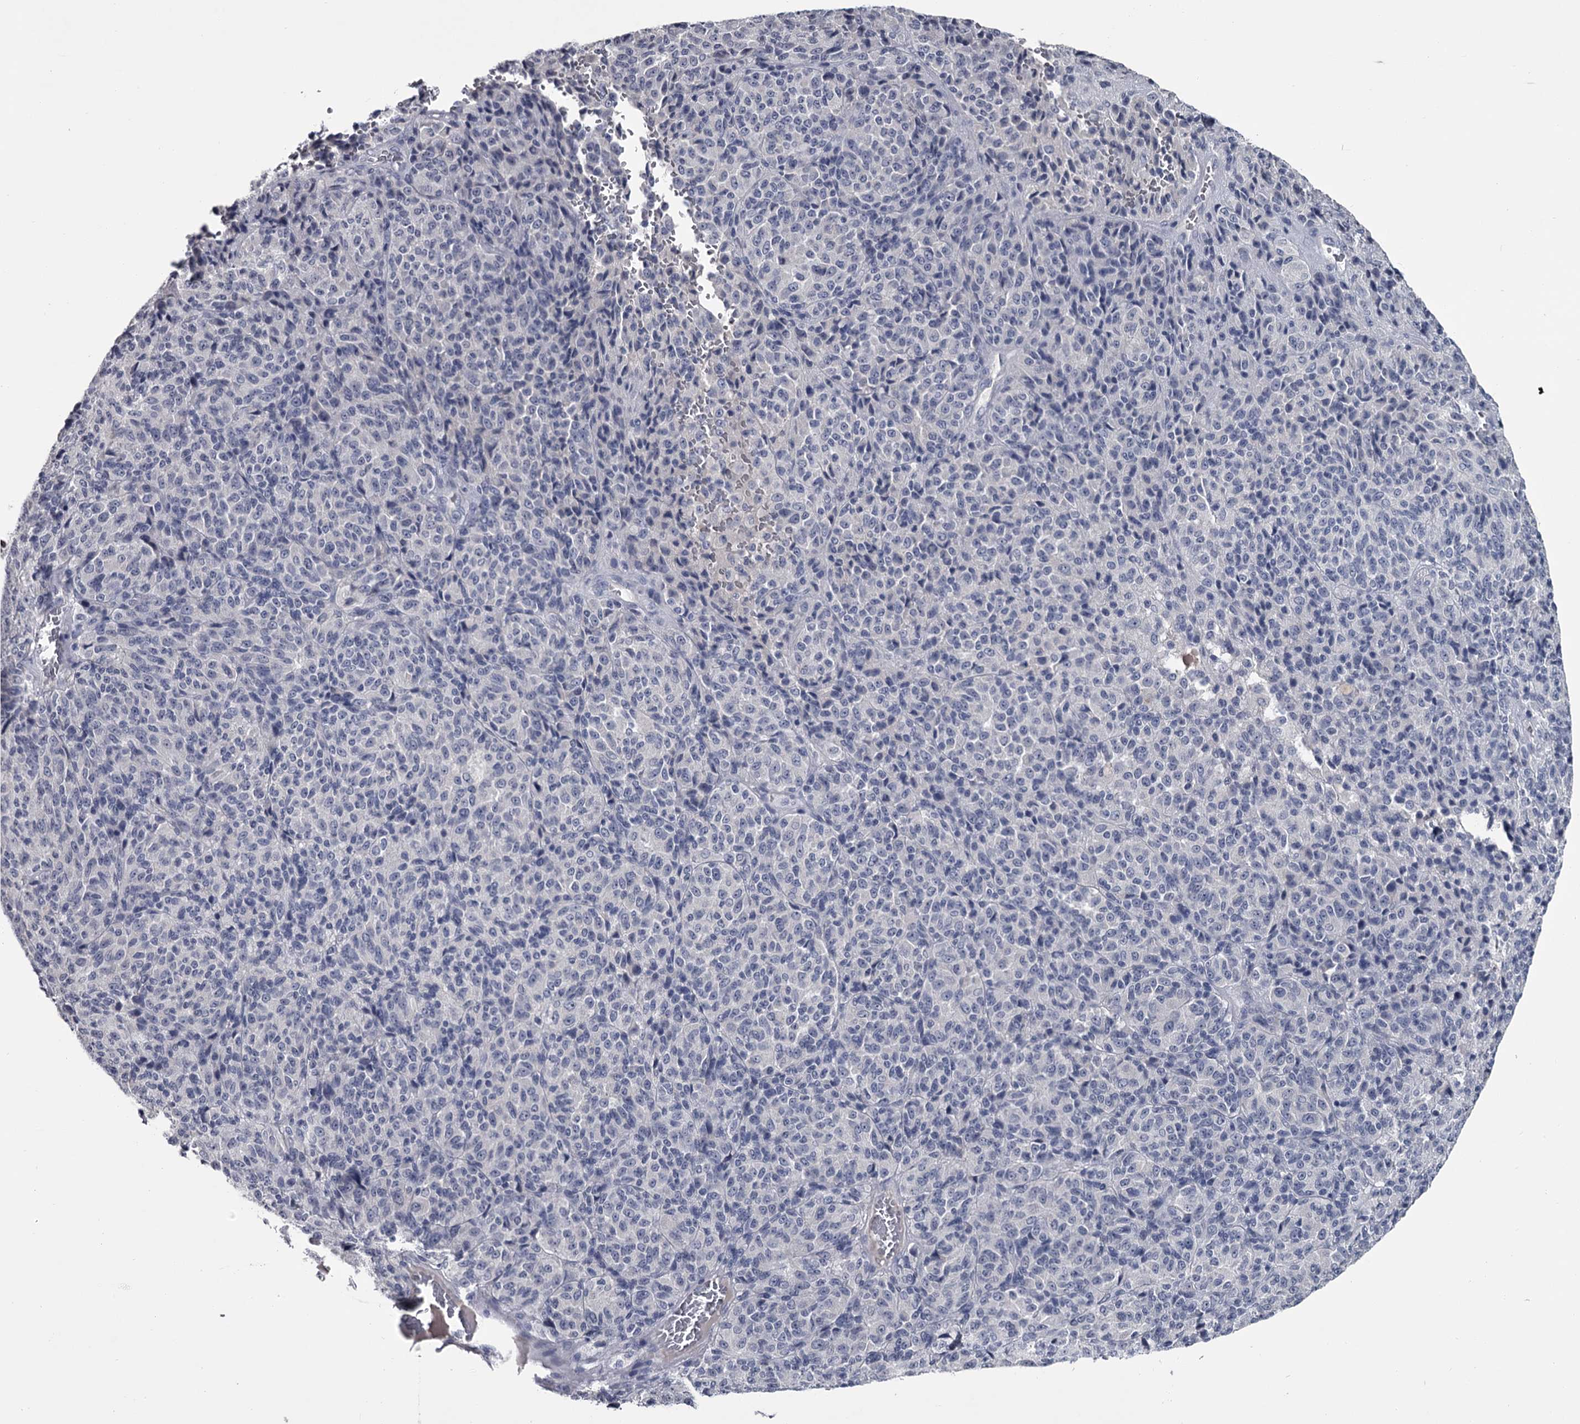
{"staining": {"intensity": "negative", "quantity": "none", "location": "none"}, "tissue": "melanoma", "cell_type": "Tumor cells", "image_type": "cancer", "snomed": [{"axis": "morphology", "description": "Malignant melanoma, Metastatic site"}, {"axis": "topography", "description": "Brain"}], "caption": "Immunohistochemical staining of malignant melanoma (metastatic site) exhibits no significant expression in tumor cells. (Immunohistochemistry, brightfield microscopy, high magnification).", "gene": "DAO", "patient": {"sex": "female", "age": 56}}